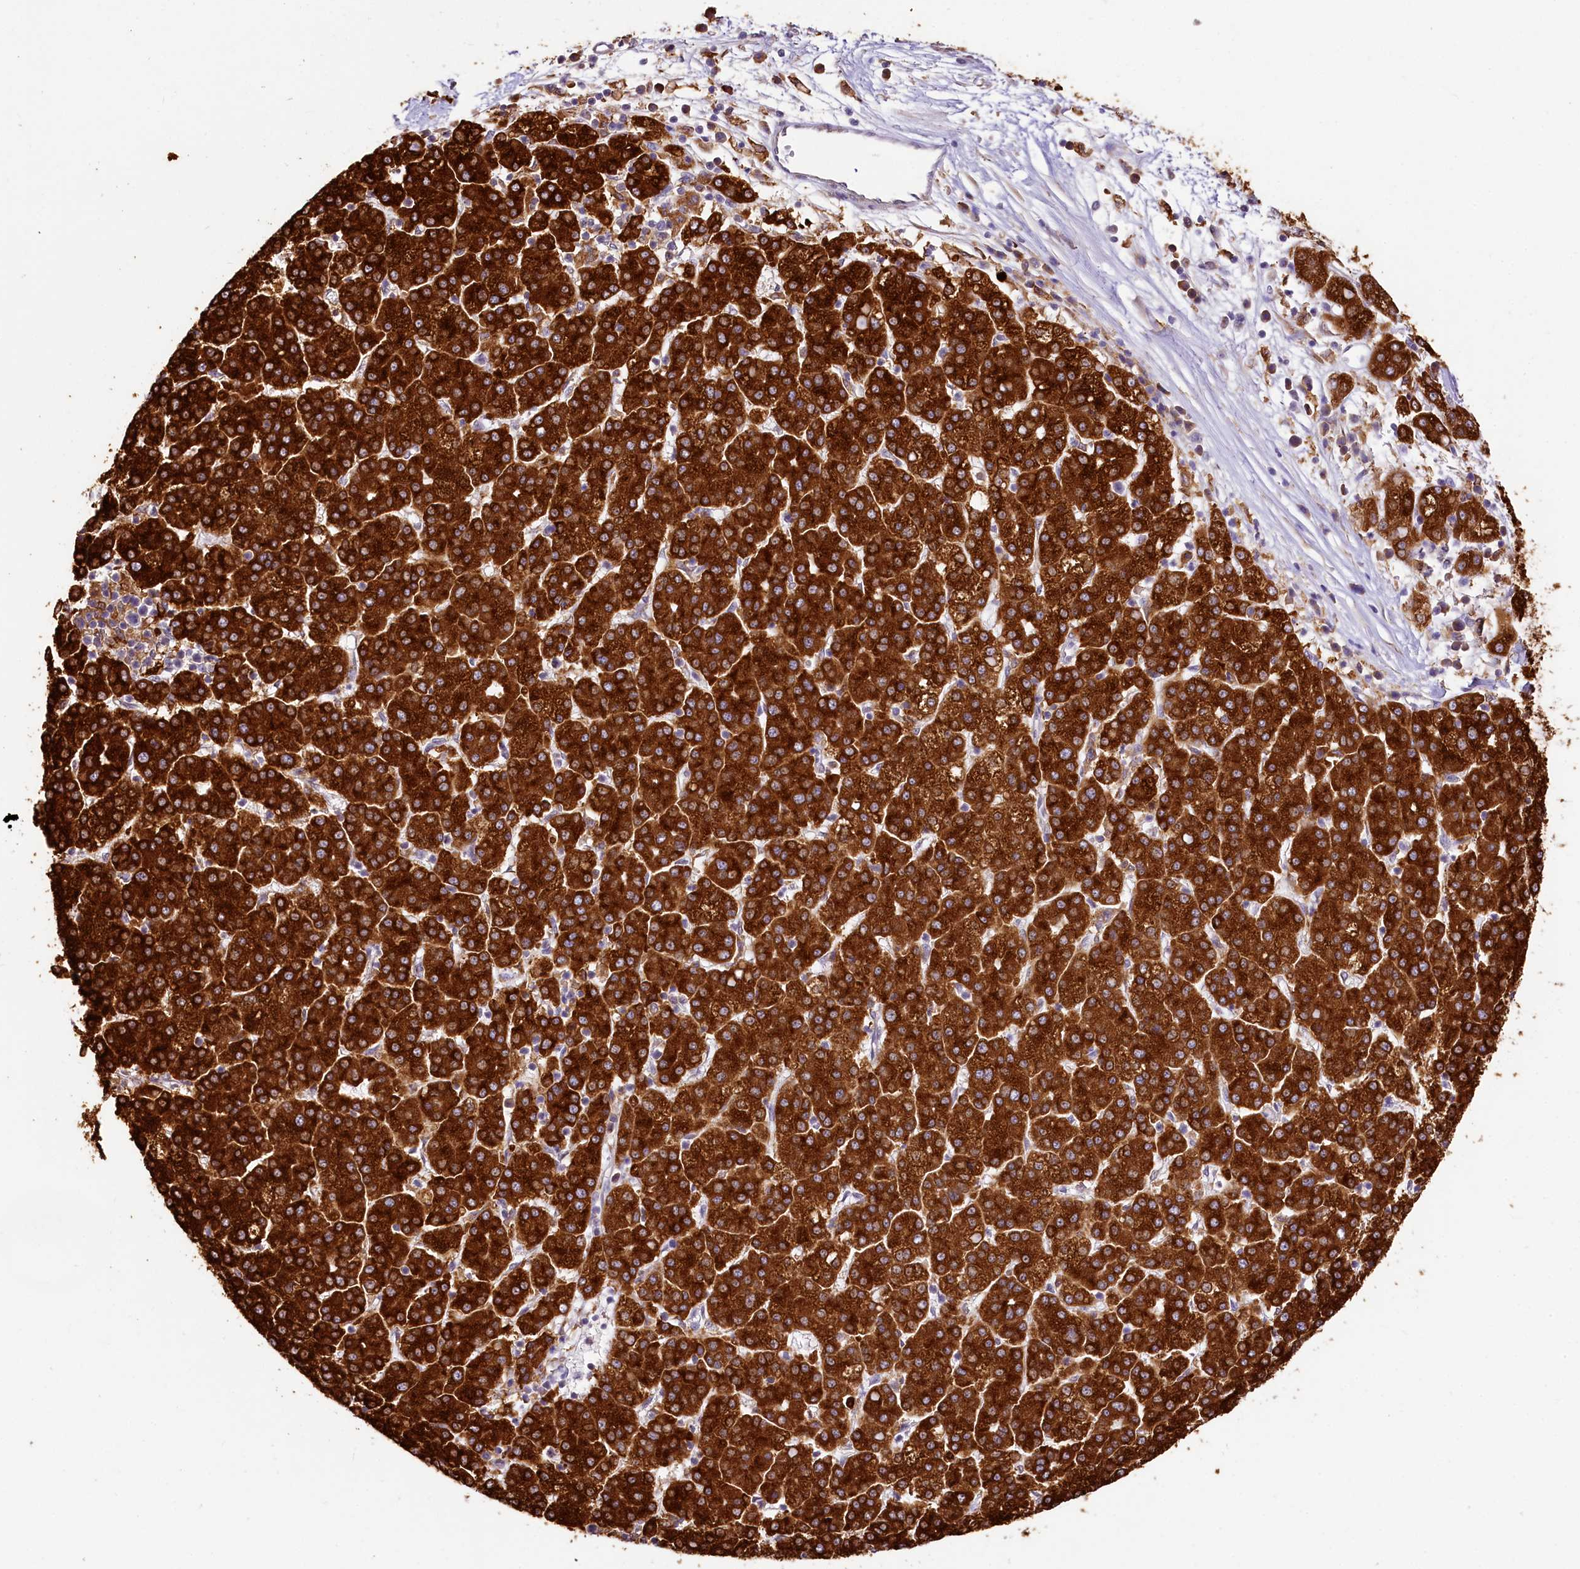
{"staining": {"intensity": "strong", "quantity": ">75%", "location": "cytoplasmic/membranous"}, "tissue": "liver cancer", "cell_type": "Tumor cells", "image_type": "cancer", "snomed": [{"axis": "morphology", "description": "Carcinoma, Hepatocellular, NOS"}, {"axis": "topography", "description": "Liver"}], "caption": "Immunohistochemical staining of hepatocellular carcinoma (liver) shows high levels of strong cytoplasmic/membranous protein positivity in approximately >75% of tumor cells.", "gene": "PPIP5K2", "patient": {"sex": "female", "age": 58}}